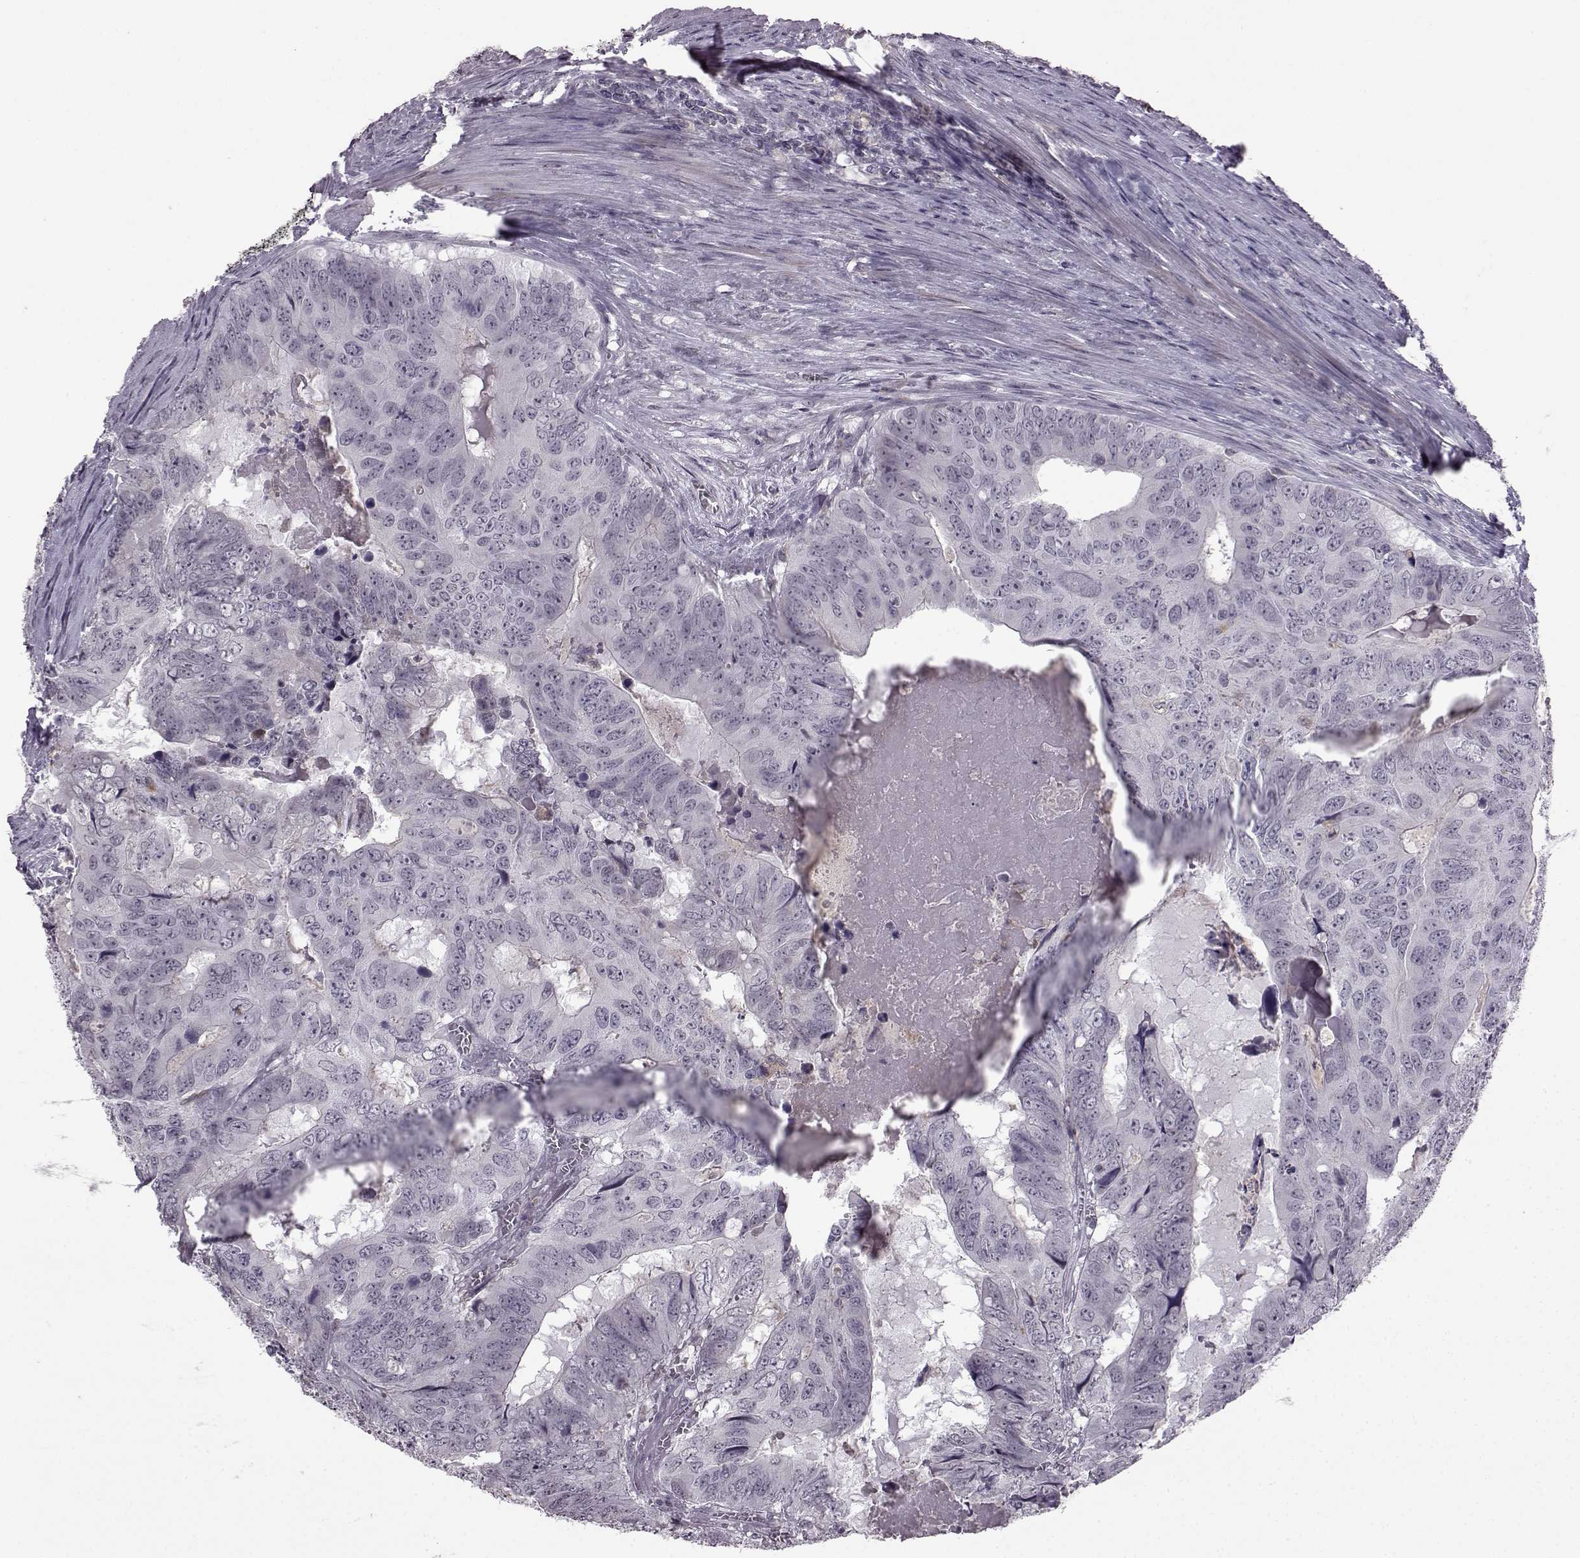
{"staining": {"intensity": "negative", "quantity": "none", "location": "none"}, "tissue": "colorectal cancer", "cell_type": "Tumor cells", "image_type": "cancer", "snomed": [{"axis": "morphology", "description": "Adenocarcinoma, NOS"}, {"axis": "topography", "description": "Colon"}], "caption": "Adenocarcinoma (colorectal) was stained to show a protein in brown. There is no significant staining in tumor cells. (DAB (3,3'-diaminobenzidine) immunohistochemistry visualized using brightfield microscopy, high magnification).", "gene": "SLC28A2", "patient": {"sex": "male", "age": 79}}